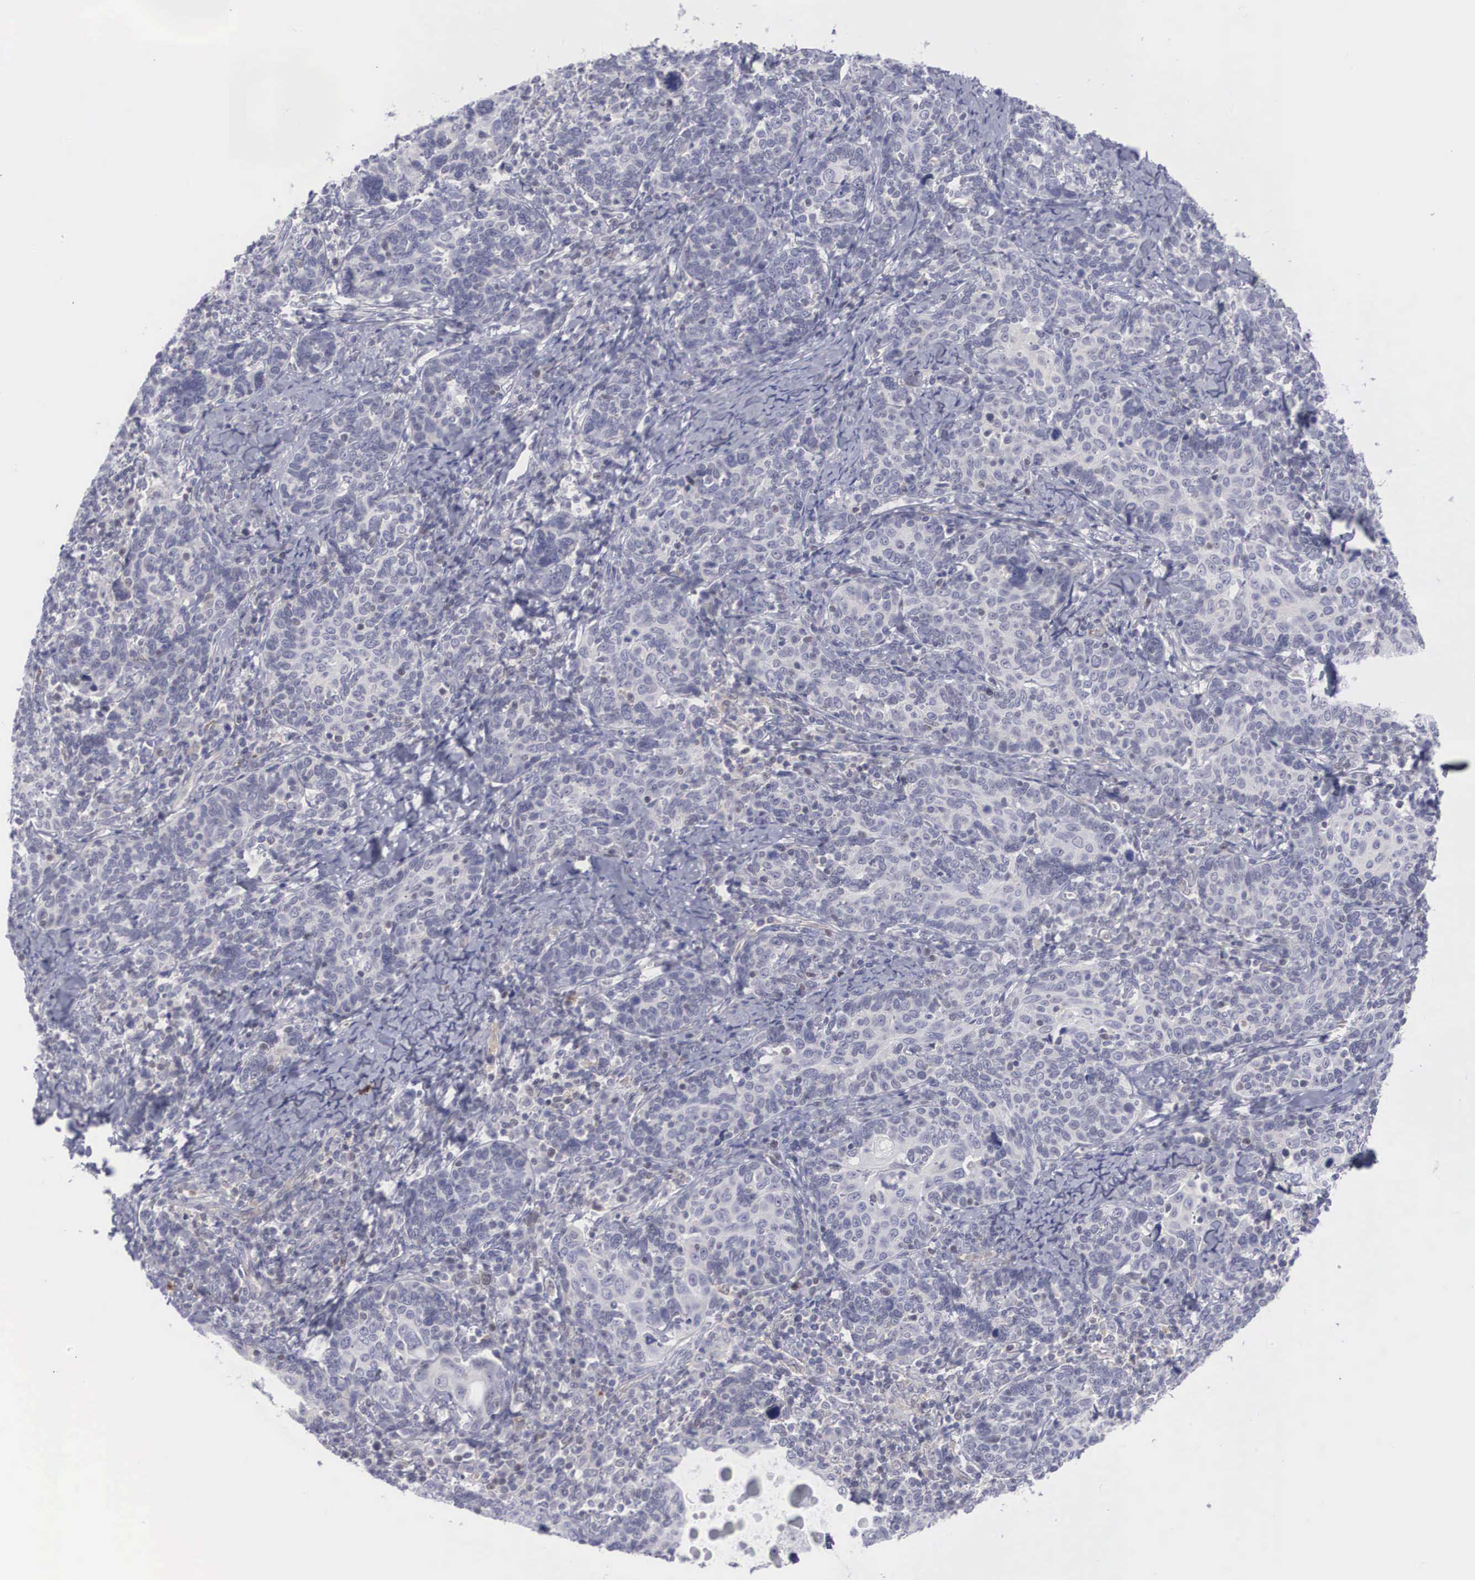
{"staining": {"intensity": "negative", "quantity": "none", "location": "none"}, "tissue": "cervical cancer", "cell_type": "Tumor cells", "image_type": "cancer", "snomed": [{"axis": "morphology", "description": "Squamous cell carcinoma, NOS"}, {"axis": "topography", "description": "Cervix"}], "caption": "IHC of squamous cell carcinoma (cervical) reveals no expression in tumor cells.", "gene": "RBPJ", "patient": {"sex": "female", "age": 41}}